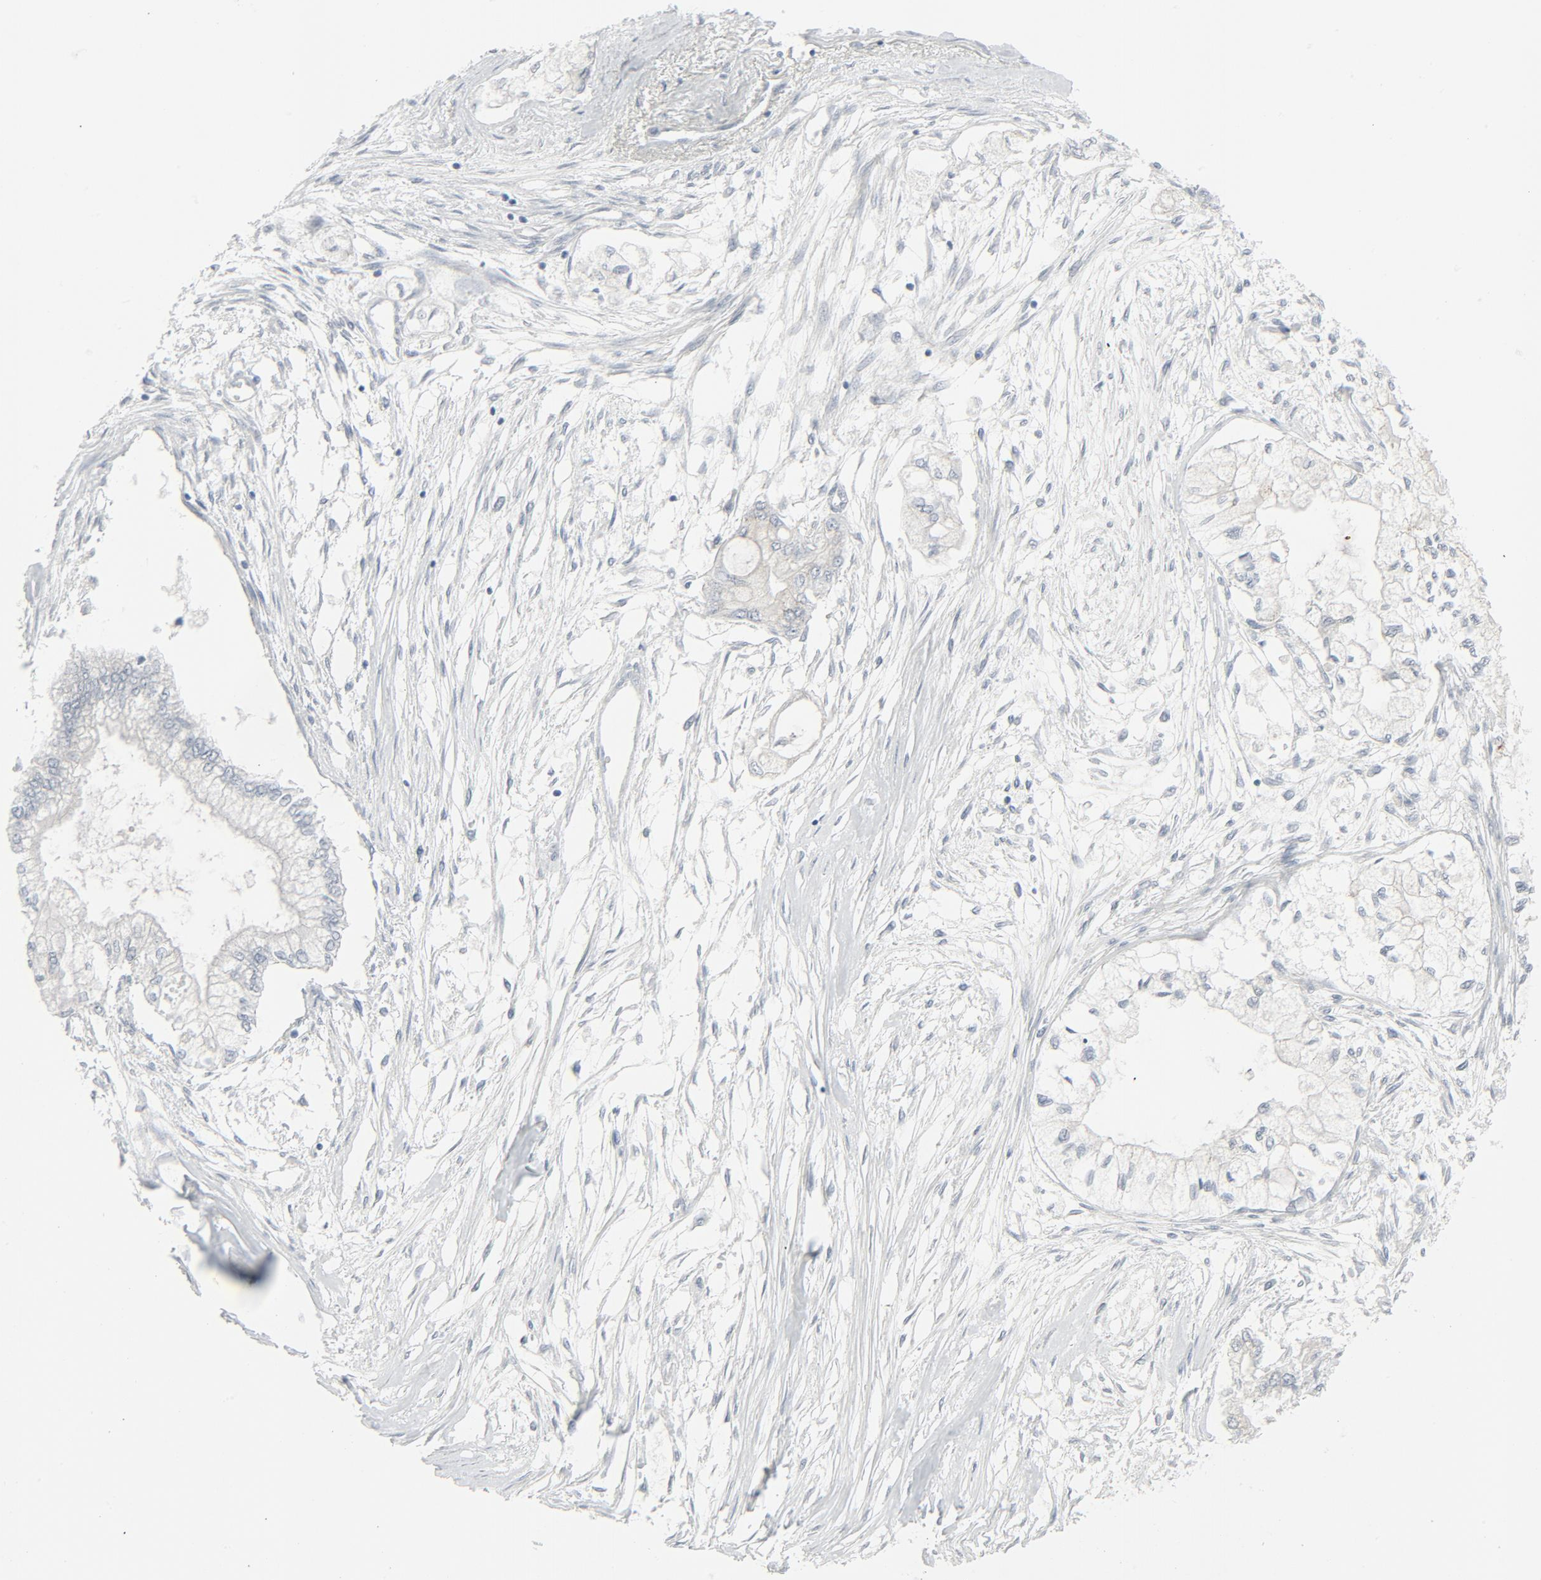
{"staining": {"intensity": "weak", "quantity": "<25%", "location": "cytoplasmic/membranous"}, "tissue": "pancreatic cancer", "cell_type": "Tumor cells", "image_type": "cancer", "snomed": [{"axis": "morphology", "description": "Adenocarcinoma, NOS"}, {"axis": "topography", "description": "Pancreas"}], "caption": "Immunohistochemistry micrograph of adenocarcinoma (pancreatic) stained for a protein (brown), which demonstrates no staining in tumor cells.", "gene": "FGFR3", "patient": {"sex": "male", "age": 79}}